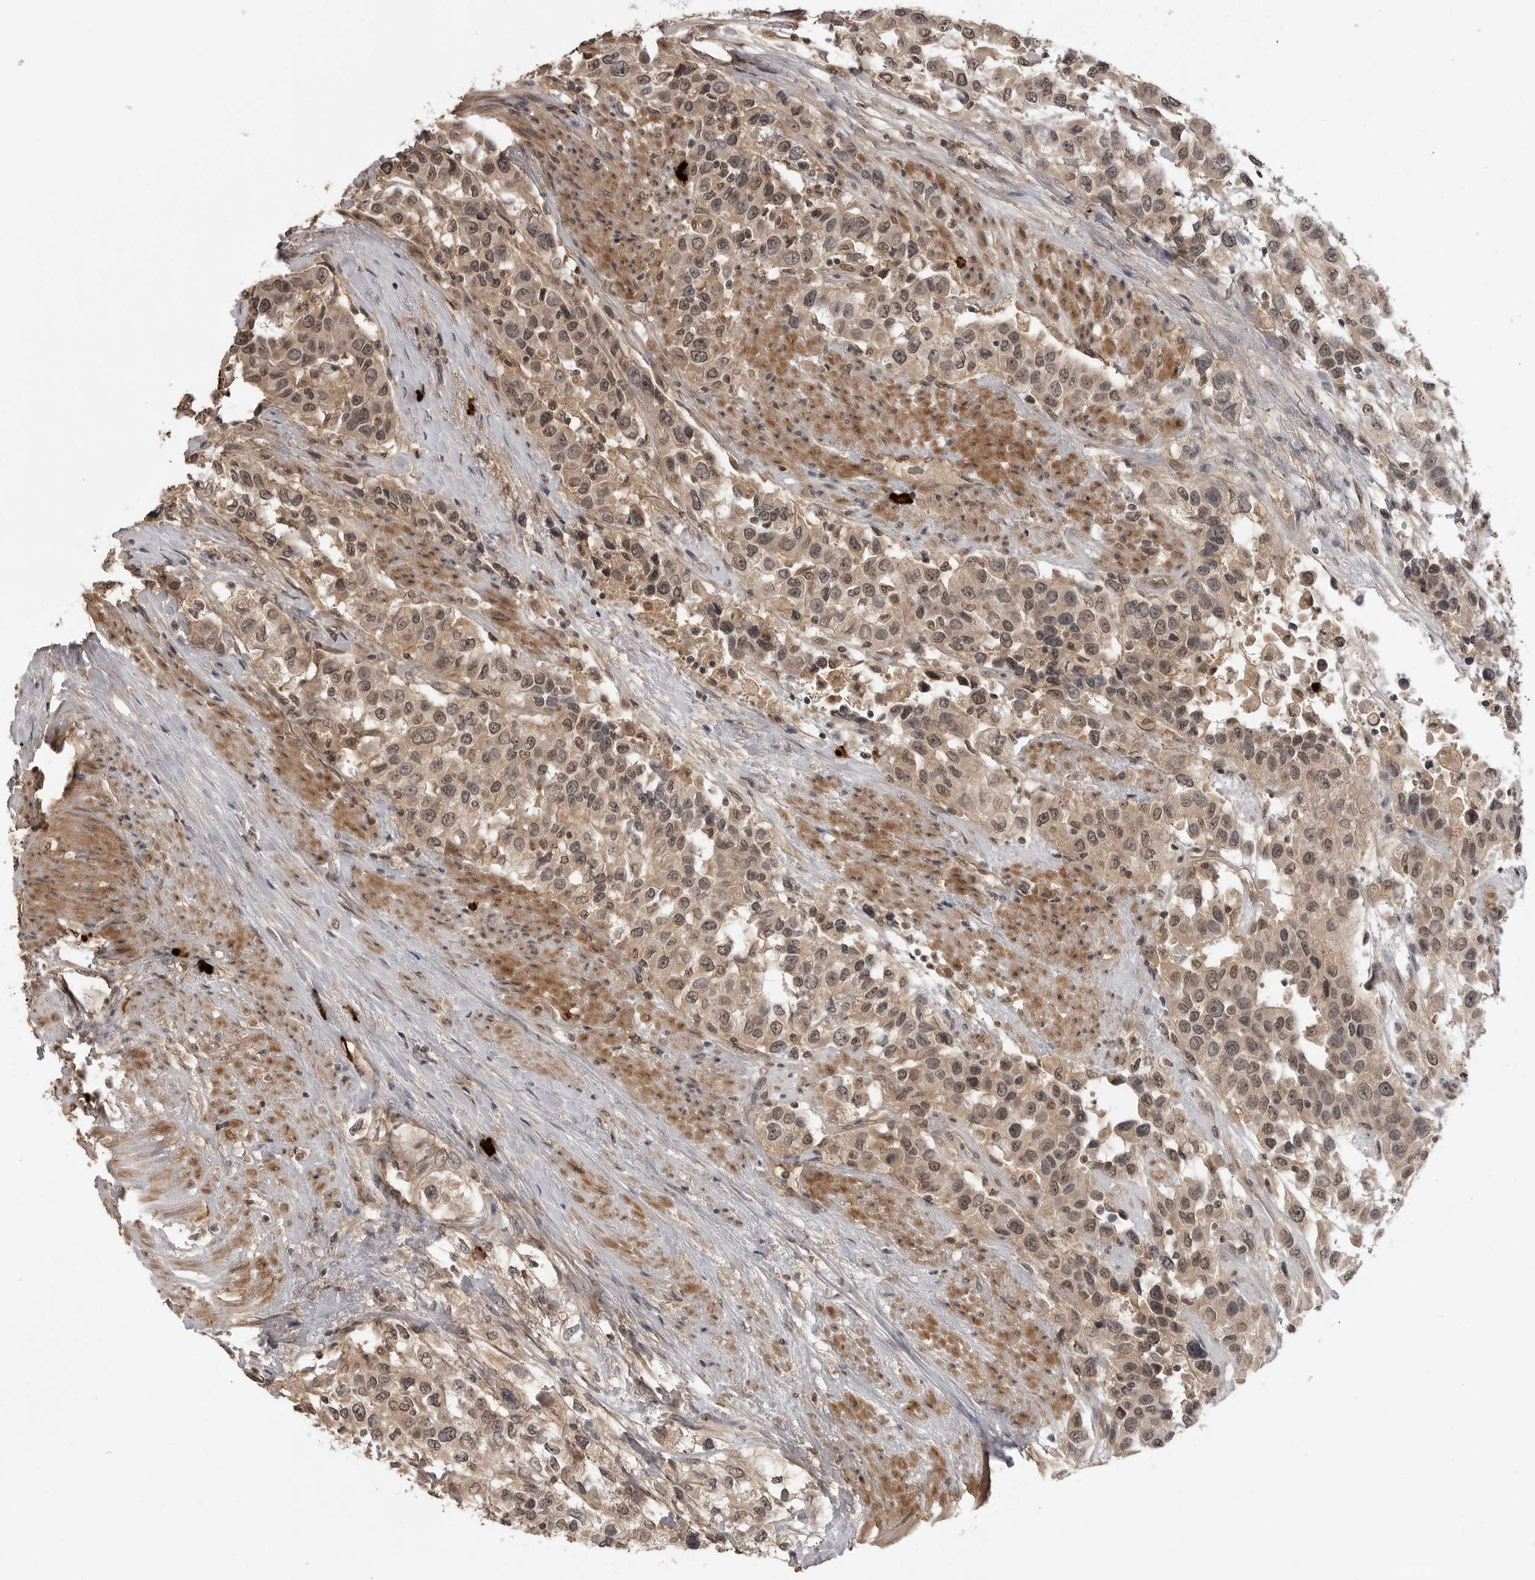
{"staining": {"intensity": "weak", "quantity": ">75%", "location": "nuclear"}, "tissue": "urothelial cancer", "cell_type": "Tumor cells", "image_type": "cancer", "snomed": [{"axis": "morphology", "description": "Urothelial carcinoma, High grade"}, {"axis": "topography", "description": "Urinary bladder"}], "caption": "Immunohistochemistry micrograph of neoplastic tissue: human urothelial cancer stained using IHC displays low levels of weak protein expression localized specifically in the nuclear of tumor cells, appearing as a nuclear brown color.", "gene": "IL24", "patient": {"sex": "female", "age": 80}}